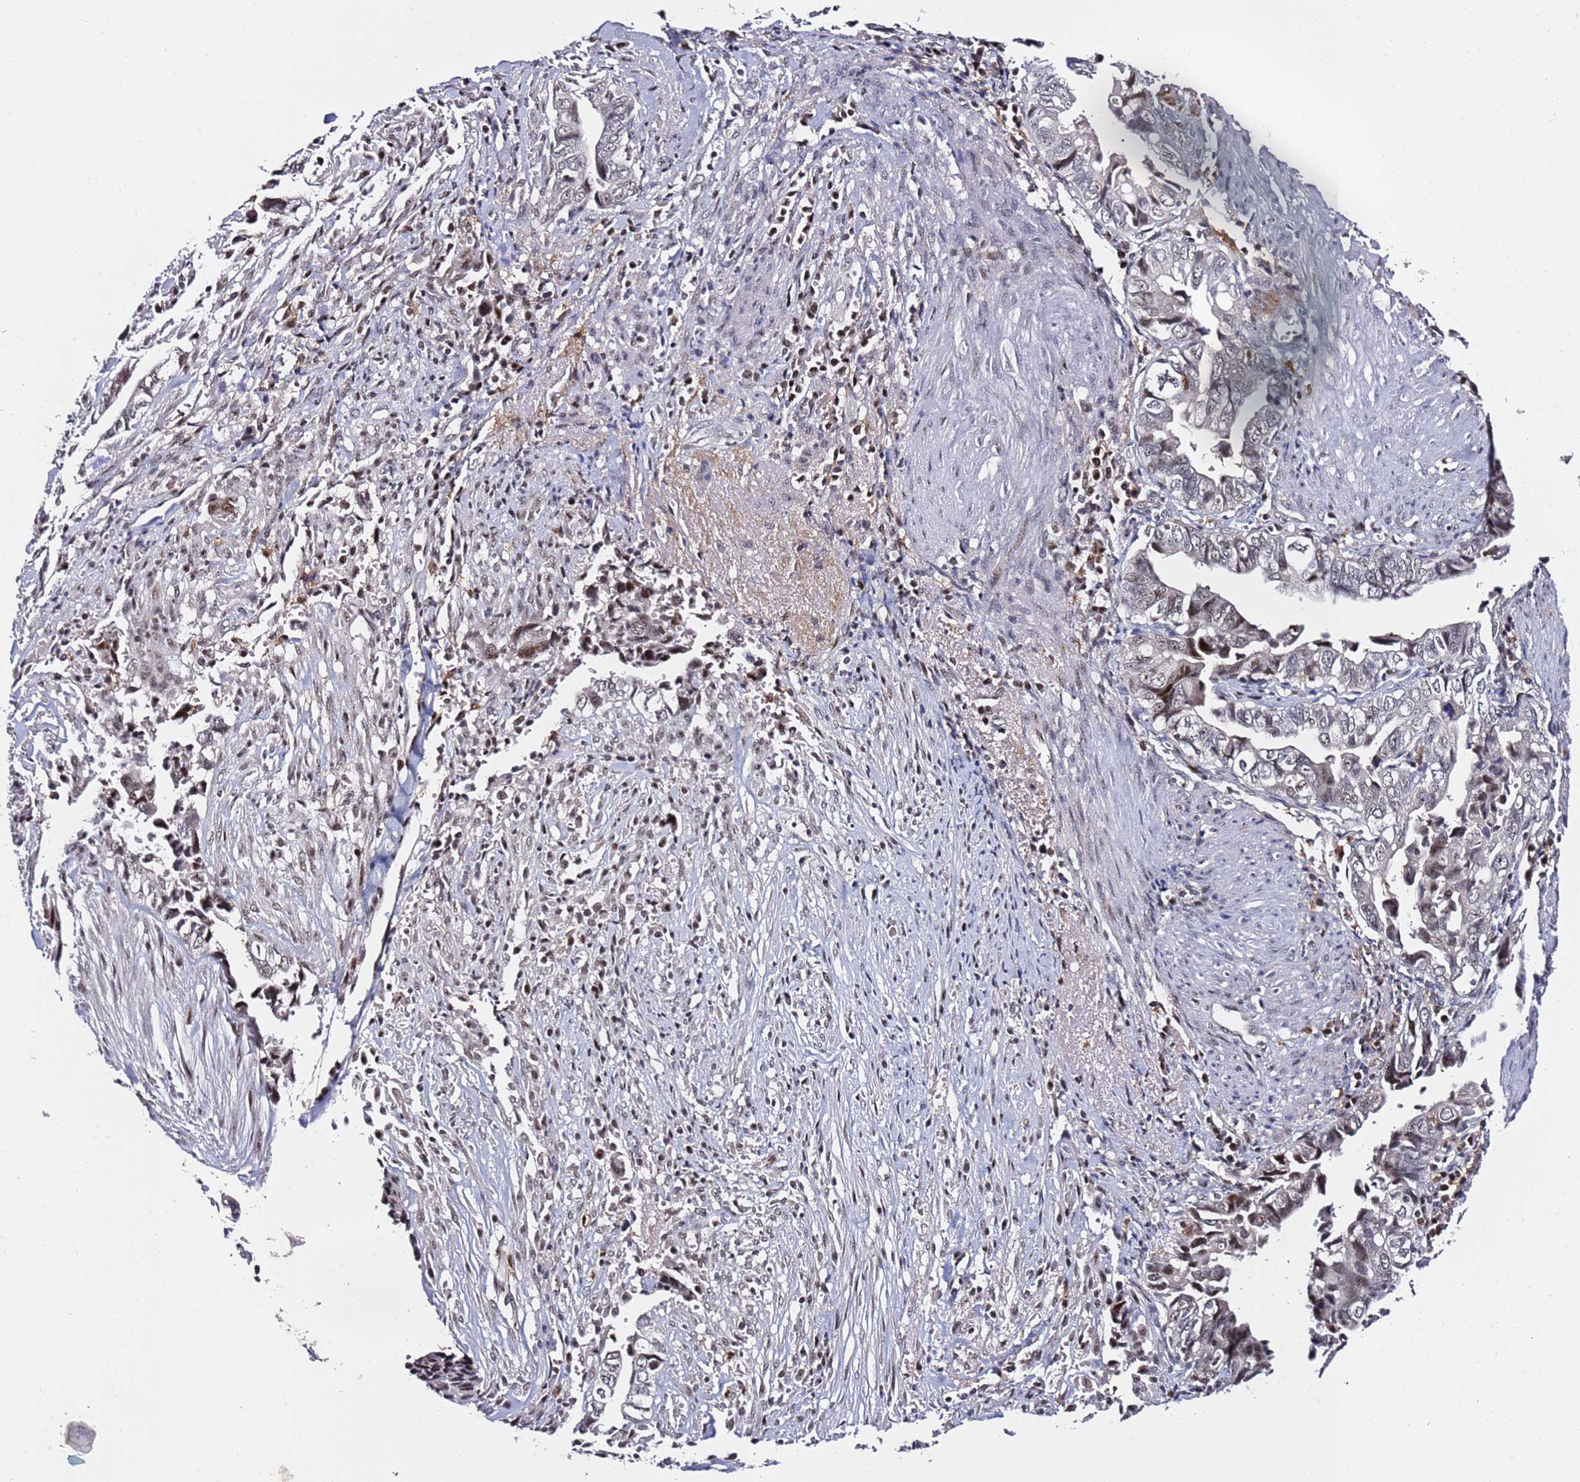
{"staining": {"intensity": "negative", "quantity": "none", "location": "none"}, "tissue": "liver cancer", "cell_type": "Tumor cells", "image_type": "cancer", "snomed": [{"axis": "morphology", "description": "Cholangiocarcinoma"}, {"axis": "topography", "description": "Liver"}], "caption": "High power microscopy micrograph of an immunohistochemistry (IHC) histopathology image of liver cancer, revealing no significant positivity in tumor cells. The staining was performed using DAB (3,3'-diaminobenzidine) to visualize the protein expression in brown, while the nuclei were stained in blue with hematoxylin (Magnification: 20x).", "gene": "FCF1", "patient": {"sex": "female", "age": 79}}